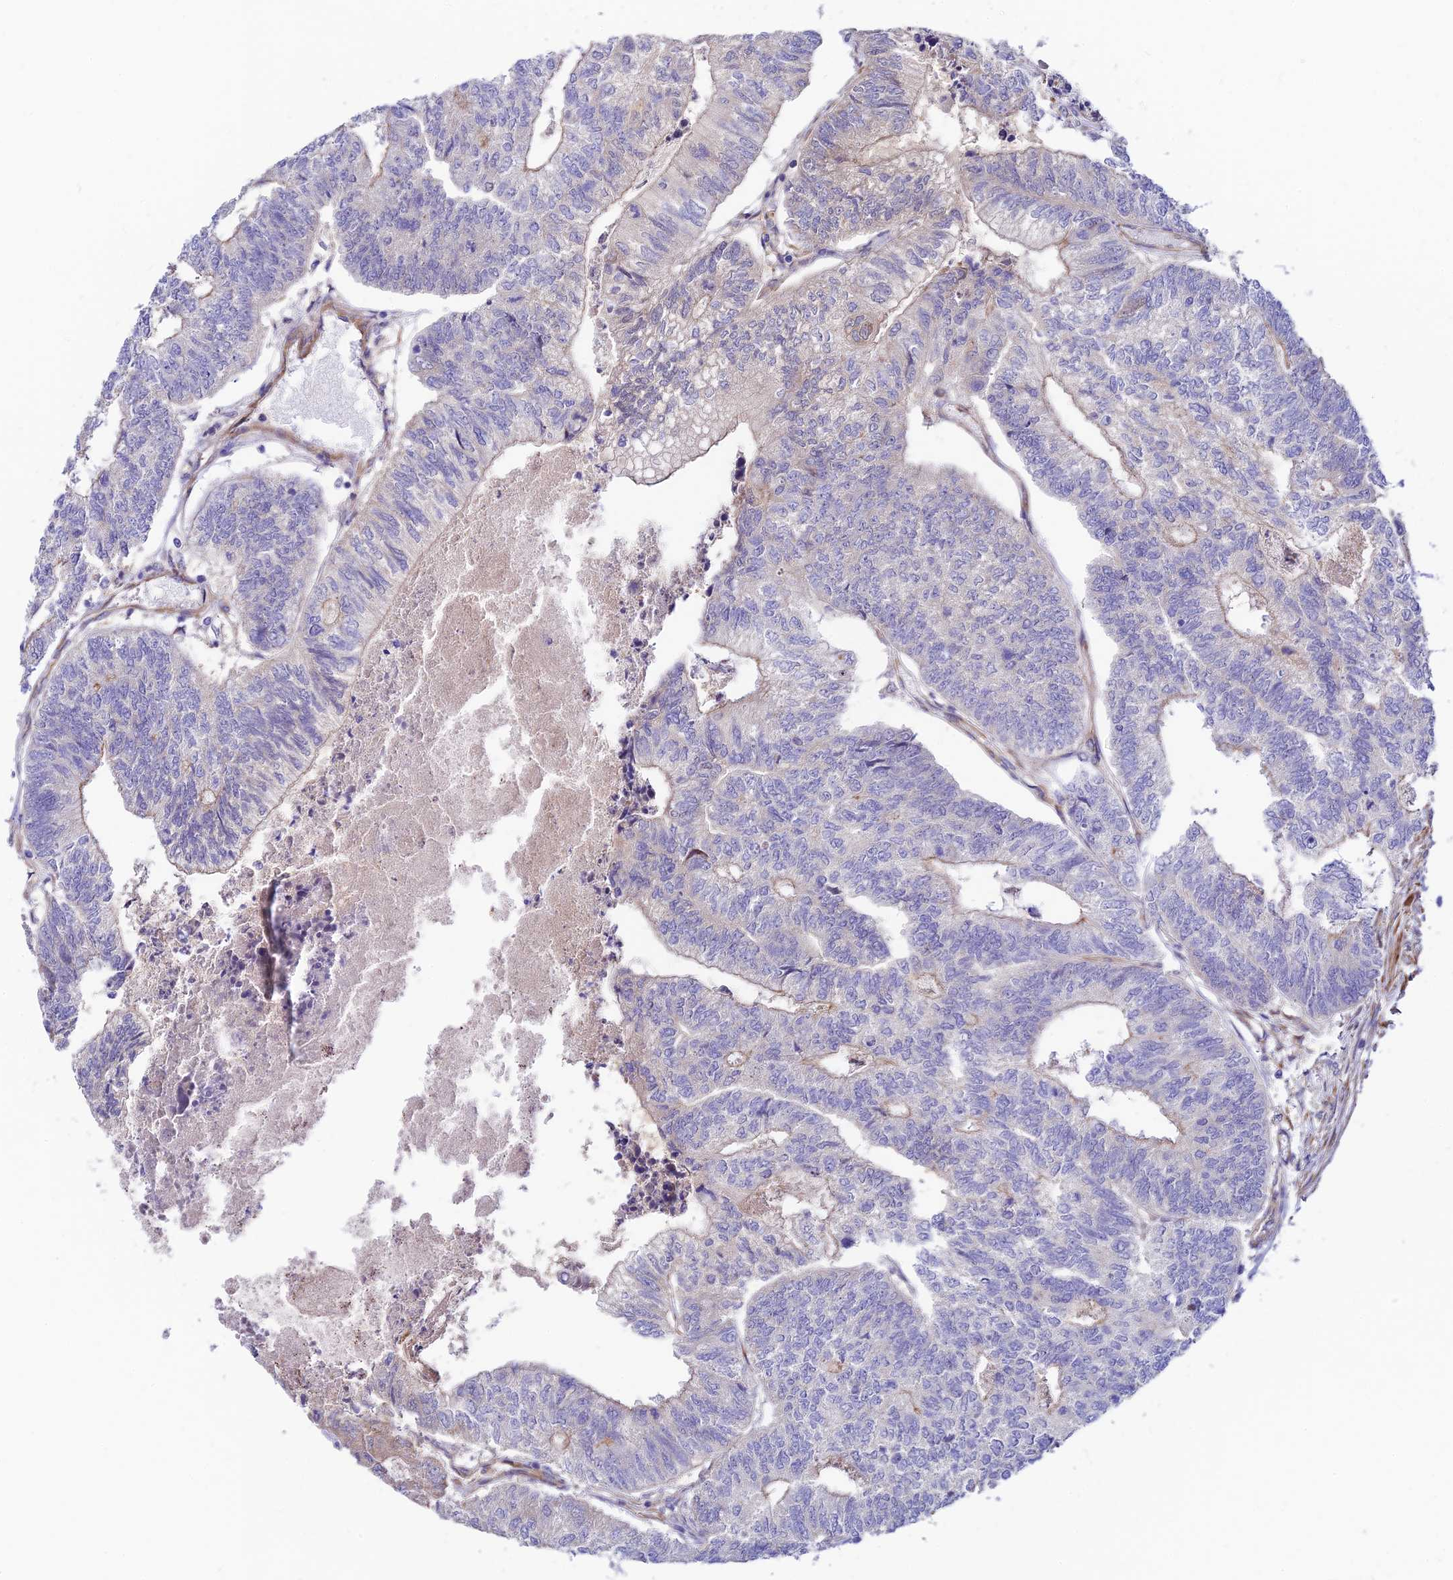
{"staining": {"intensity": "weak", "quantity": "<25%", "location": "cytoplasmic/membranous"}, "tissue": "colorectal cancer", "cell_type": "Tumor cells", "image_type": "cancer", "snomed": [{"axis": "morphology", "description": "Adenocarcinoma, NOS"}, {"axis": "topography", "description": "Colon"}], "caption": "An immunohistochemistry (IHC) photomicrograph of adenocarcinoma (colorectal) is shown. There is no staining in tumor cells of adenocarcinoma (colorectal).", "gene": "ANKRD50", "patient": {"sex": "female", "age": 67}}